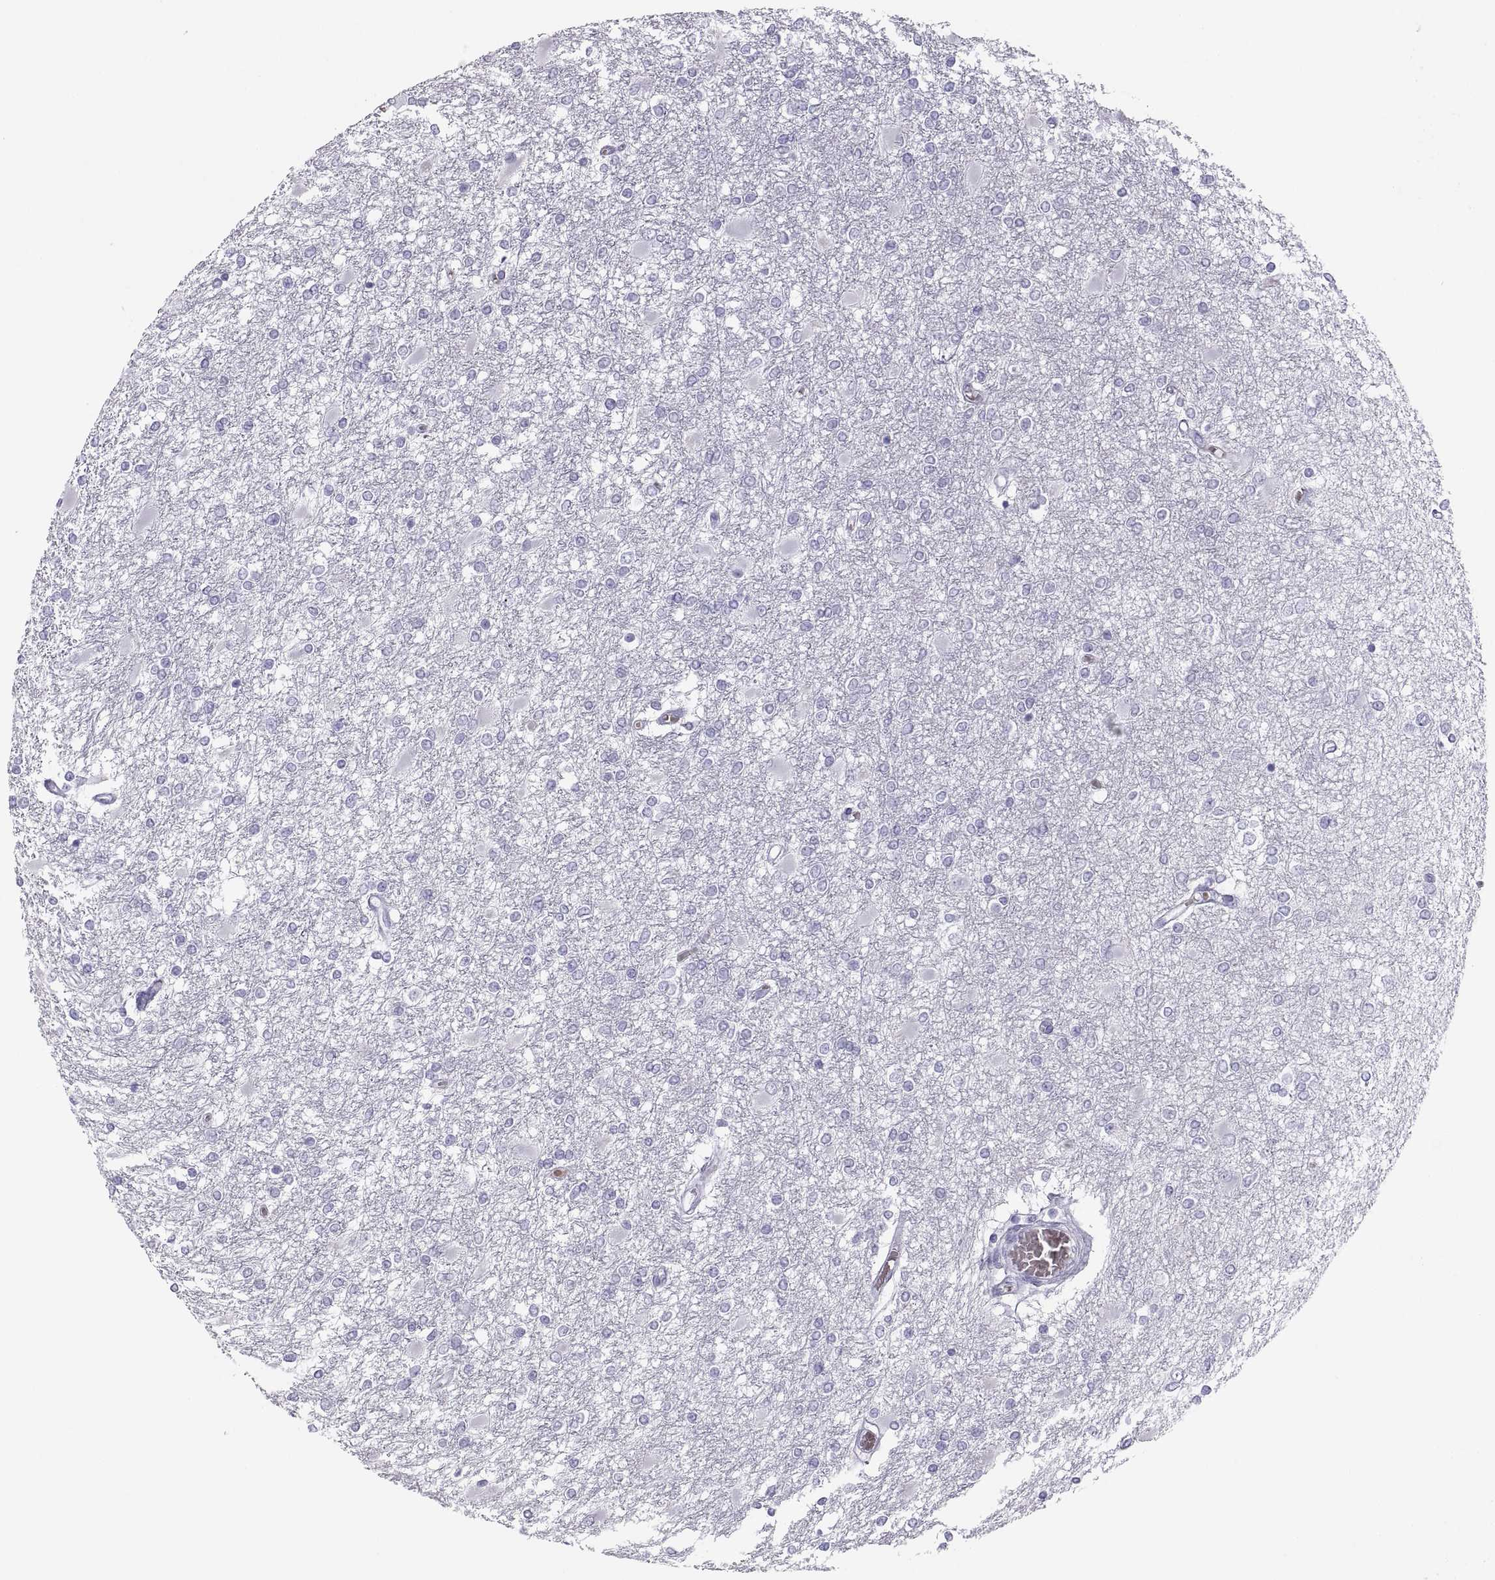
{"staining": {"intensity": "negative", "quantity": "none", "location": "none"}, "tissue": "glioma", "cell_type": "Tumor cells", "image_type": "cancer", "snomed": [{"axis": "morphology", "description": "Glioma, malignant, High grade"}, {"axis": "topography", "description": "Cerebral cortex"}], "caption": "High power microscopy photomicrograph of an immunohistochemistry (IHC) photomicrograph of high-grade glioma (malignant), revealing no significant expression in tumor cells.", "gene": "SEMG1", "patient": {"sex": "male", "age": 79}}